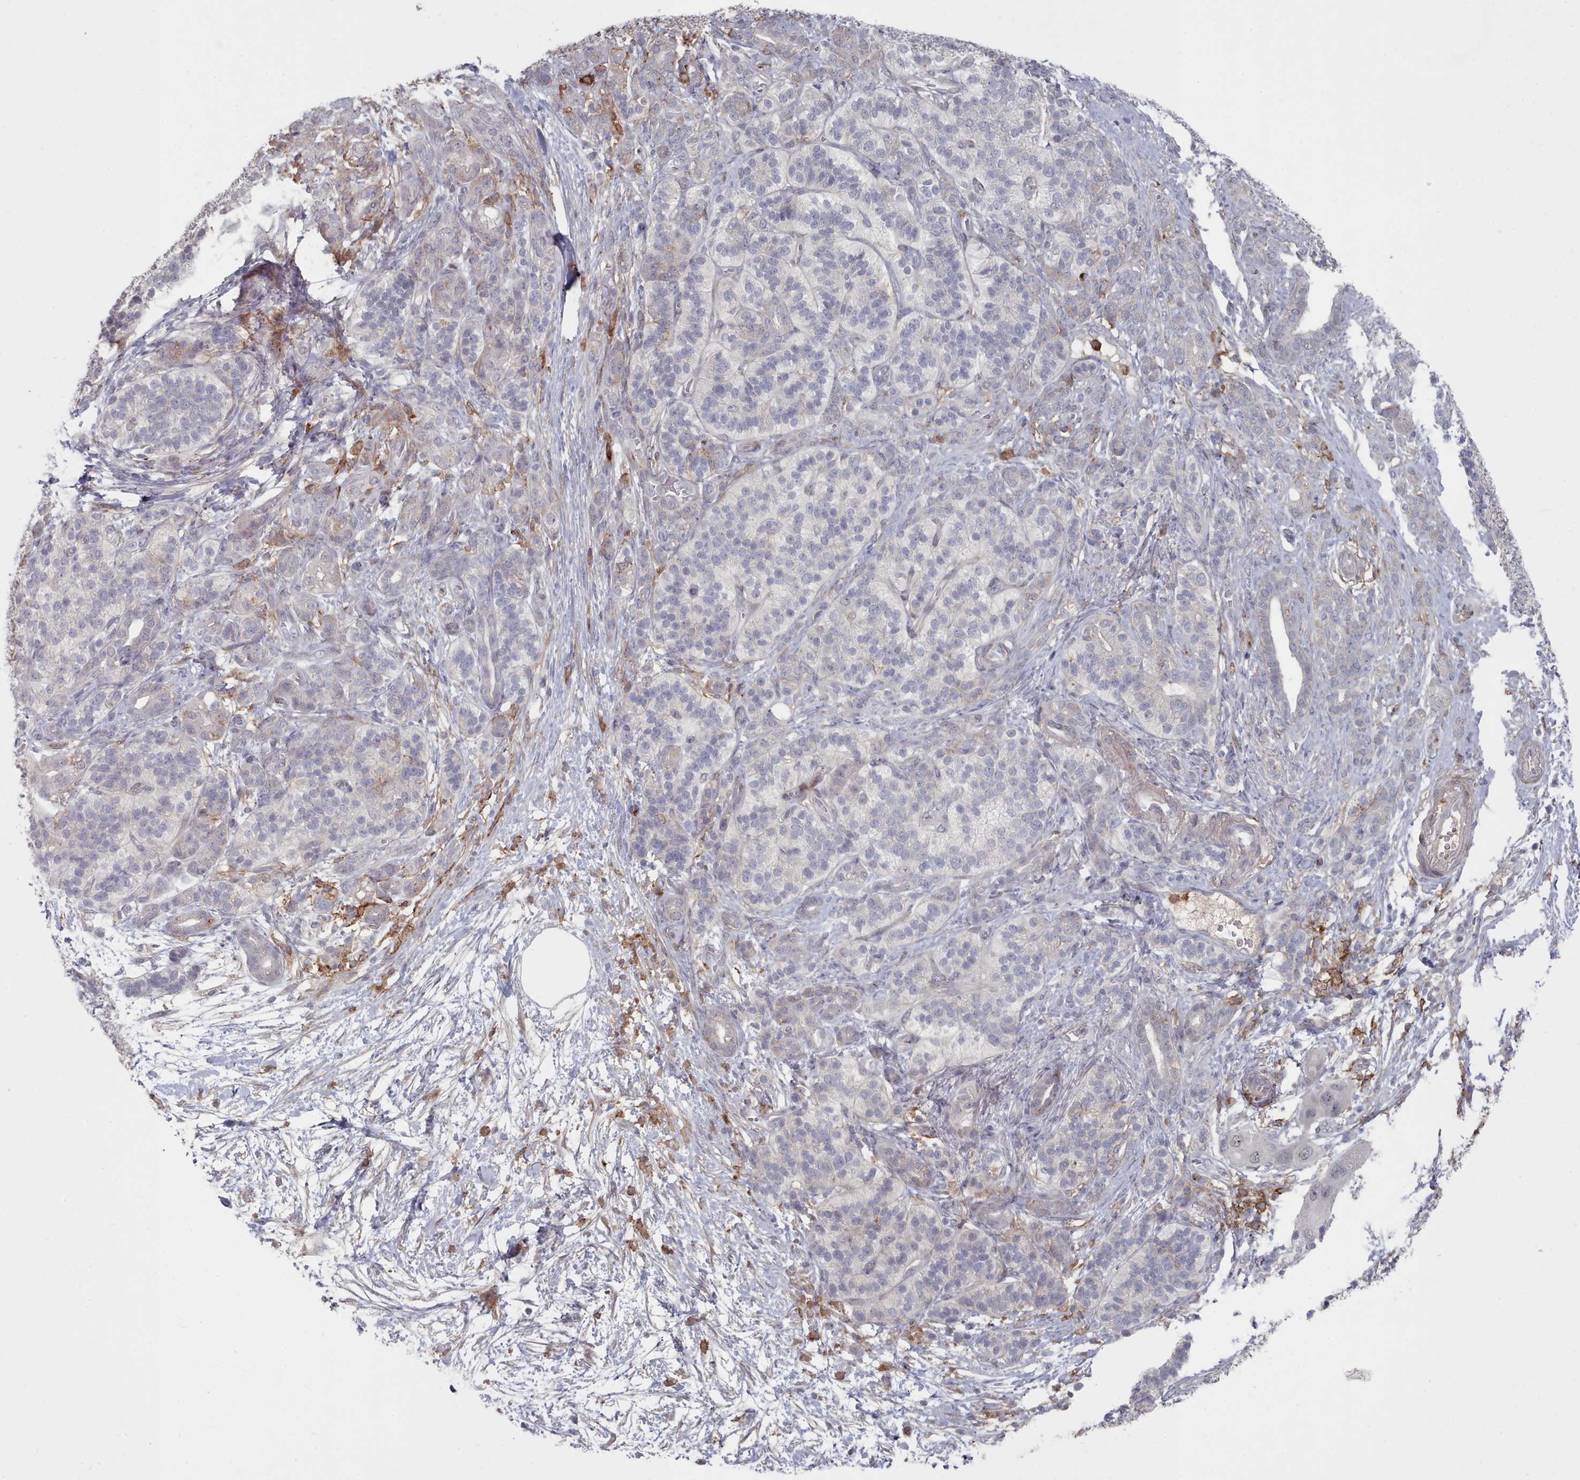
{"staining": {"intensity": "moderate", "quantity": "<25%", "location": "nuclear"}, "tissue": "pancreatic cancer", "cell_type": "Tumor cells", "image_type": "cancer", "snomed": [{"axis": "morphology", "description": "Adenocarcinoma, NOS"}, {"axis": "topography", "description": "Pancreas"}], "caption": "An immunohistochemistry micrograph of neoplastic tissue is shown. Protein staining in brown labels moderate nuclear positivity in pancreatic adenocarcinoma within tumor cells. (IHC, brightfield microscopy, high magnification).", "gene": "COL8A2", "patient": {"sex": "male", "age": 57}}